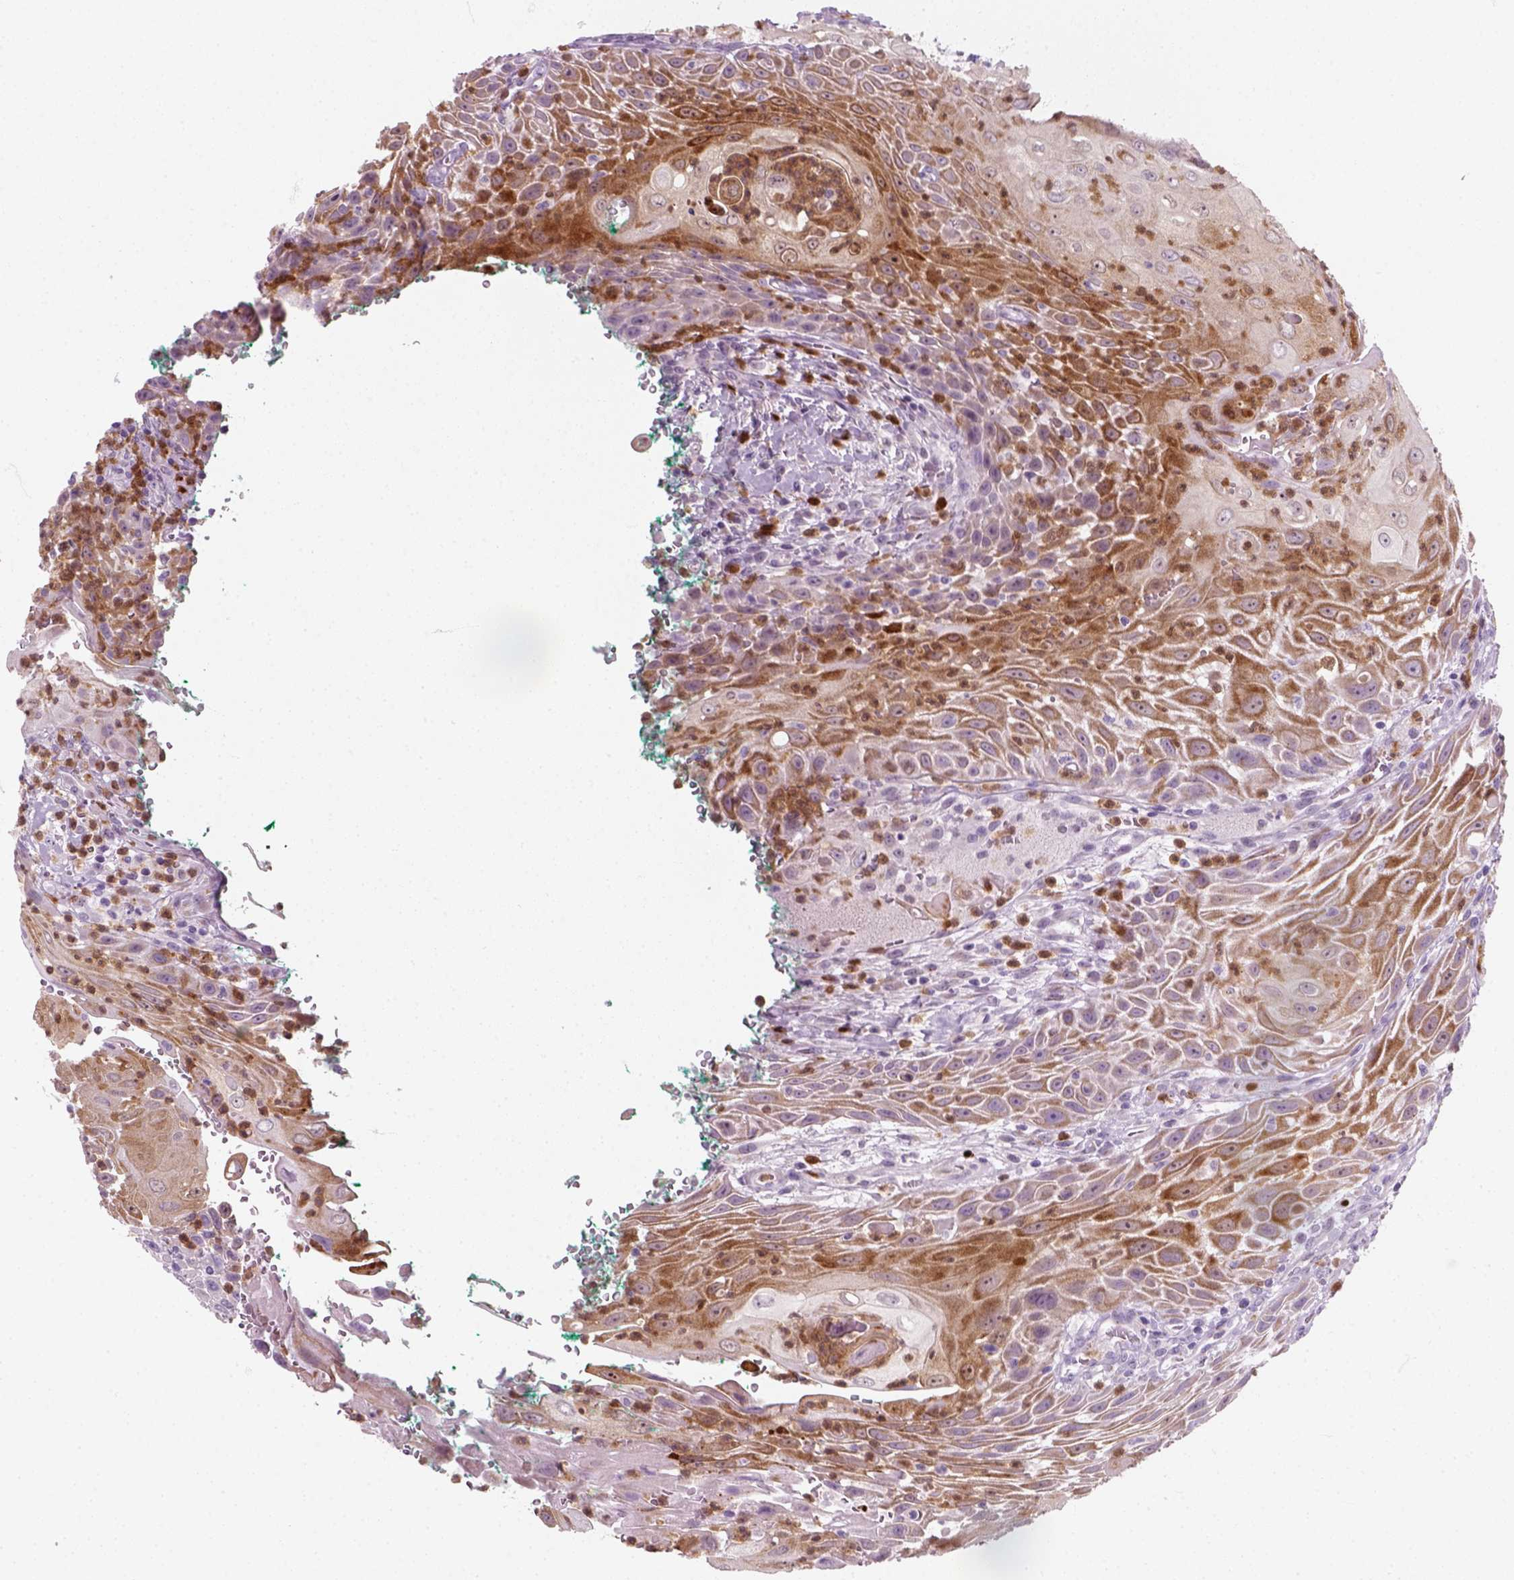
{"staining": {"intensity": "moderate", "quantity": ">75%", "location": "cytoplasmic/membranous"}, "tissue": "head and neck cancer", "cell_type": "Tumor cells", "image_type": "cancer", "snomed": [{"axis": "morphology", "description": "Squamous cell carcinoma, NOS"}, {"axis": "topography", "description": "Head-Neck"}], "caption": "A medium amount of moderate cytoplasmic/membranous positivity is seen in about >75% of tumor cells in squamous cell carcinoma (head and neck) tissue.", "gene": "IL4", "patient": {"sex": "male", "age": 69}}